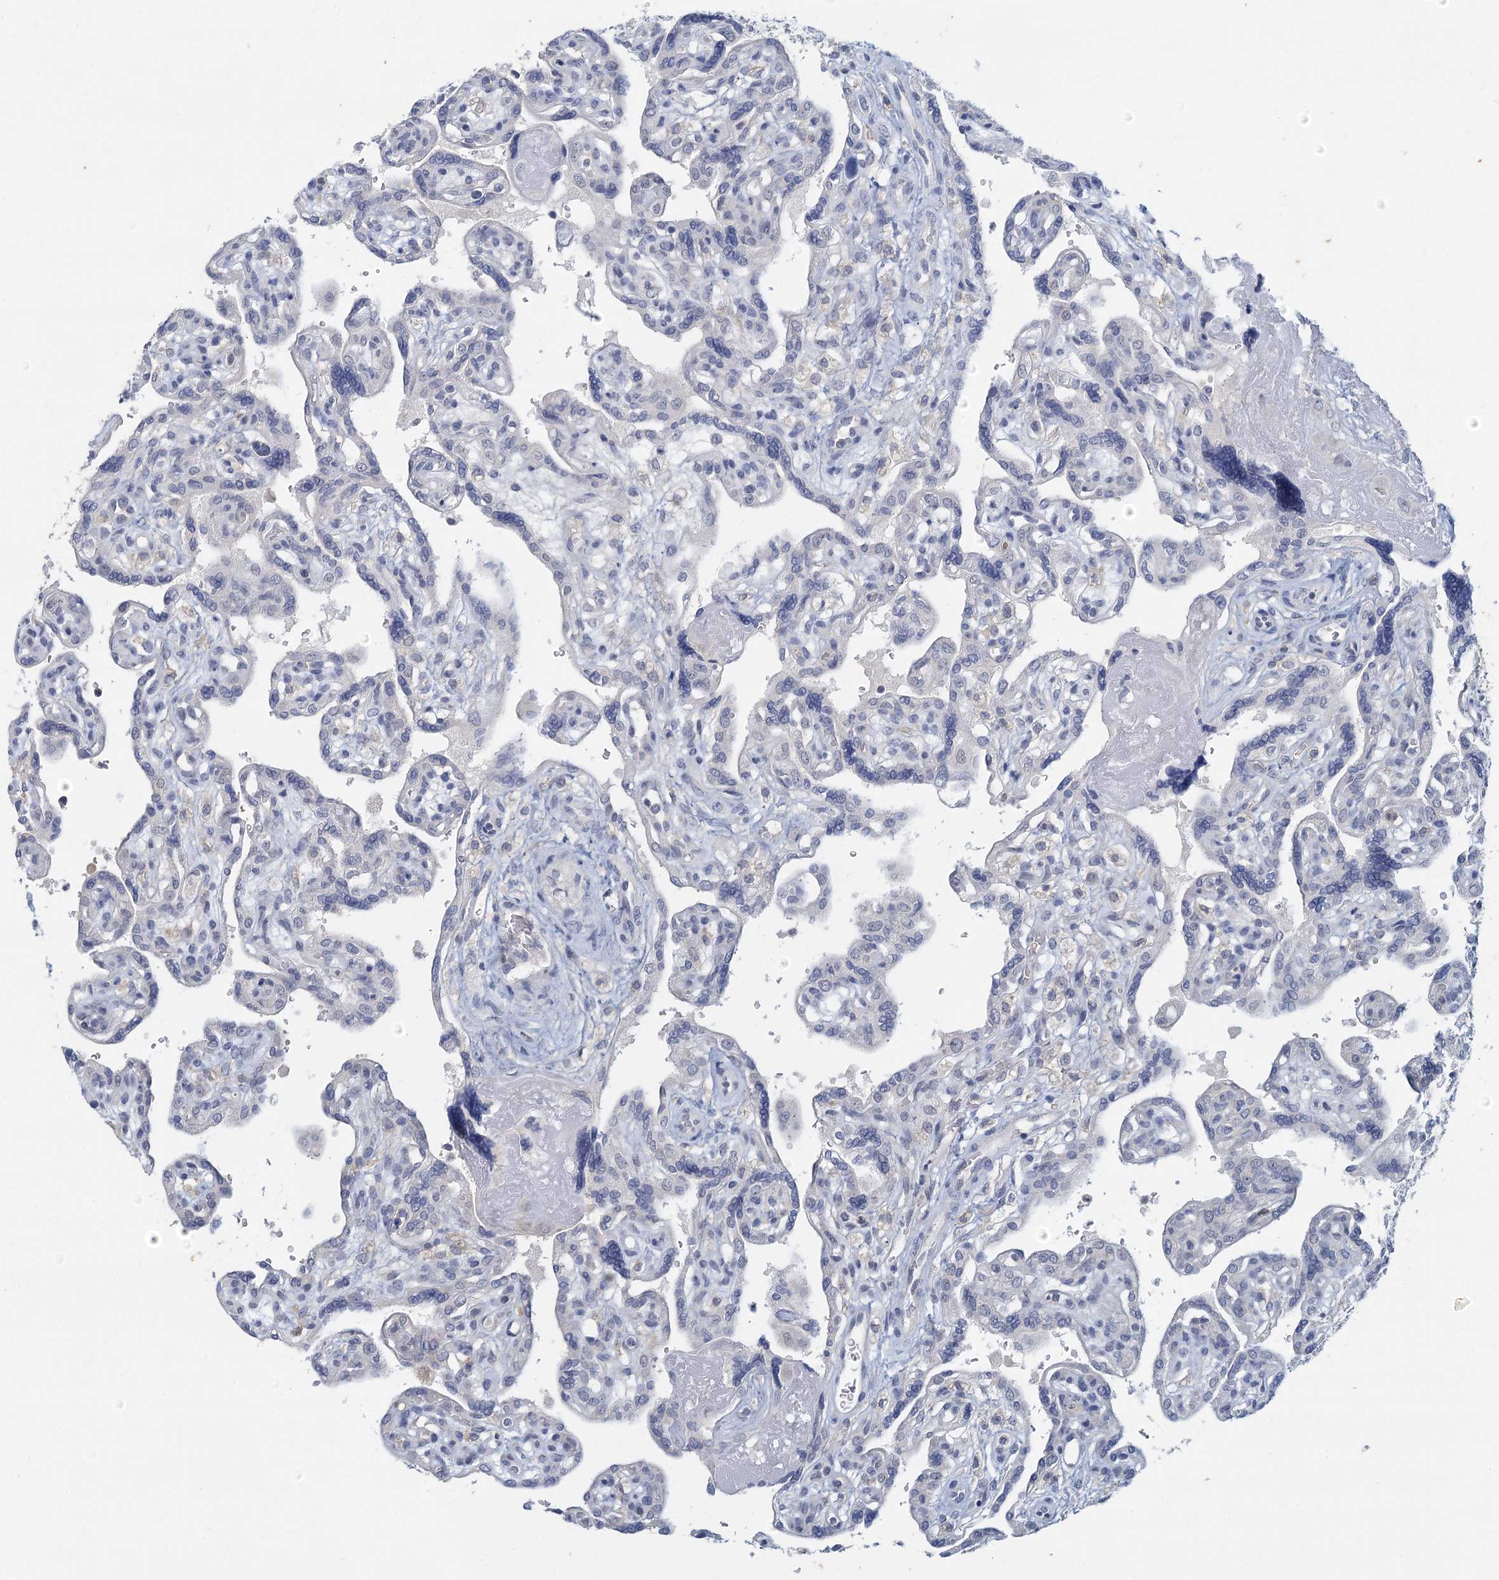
{"staining": {"intensity": "negative", "quantity": "none", "location": "none"}, "tissue": "placenta", "cell_type": "Trophoblastic cells", "image_type": "normal", "snomed": [{"axis": "morphology", "description": "Normal tissue, NOS"}, {"axis": "topography", "description": "Placenta"}], "caption": "The image exhibits no significant expression in trophoblastic cells of placenta. The staining is performed using DAB (3,3'-diaminobenzidine) brown chromogen with nuclei counter-stained in using hematoxylin.", "gene": "MYO7B", "patient": {"sex": "female", "age": 39}}